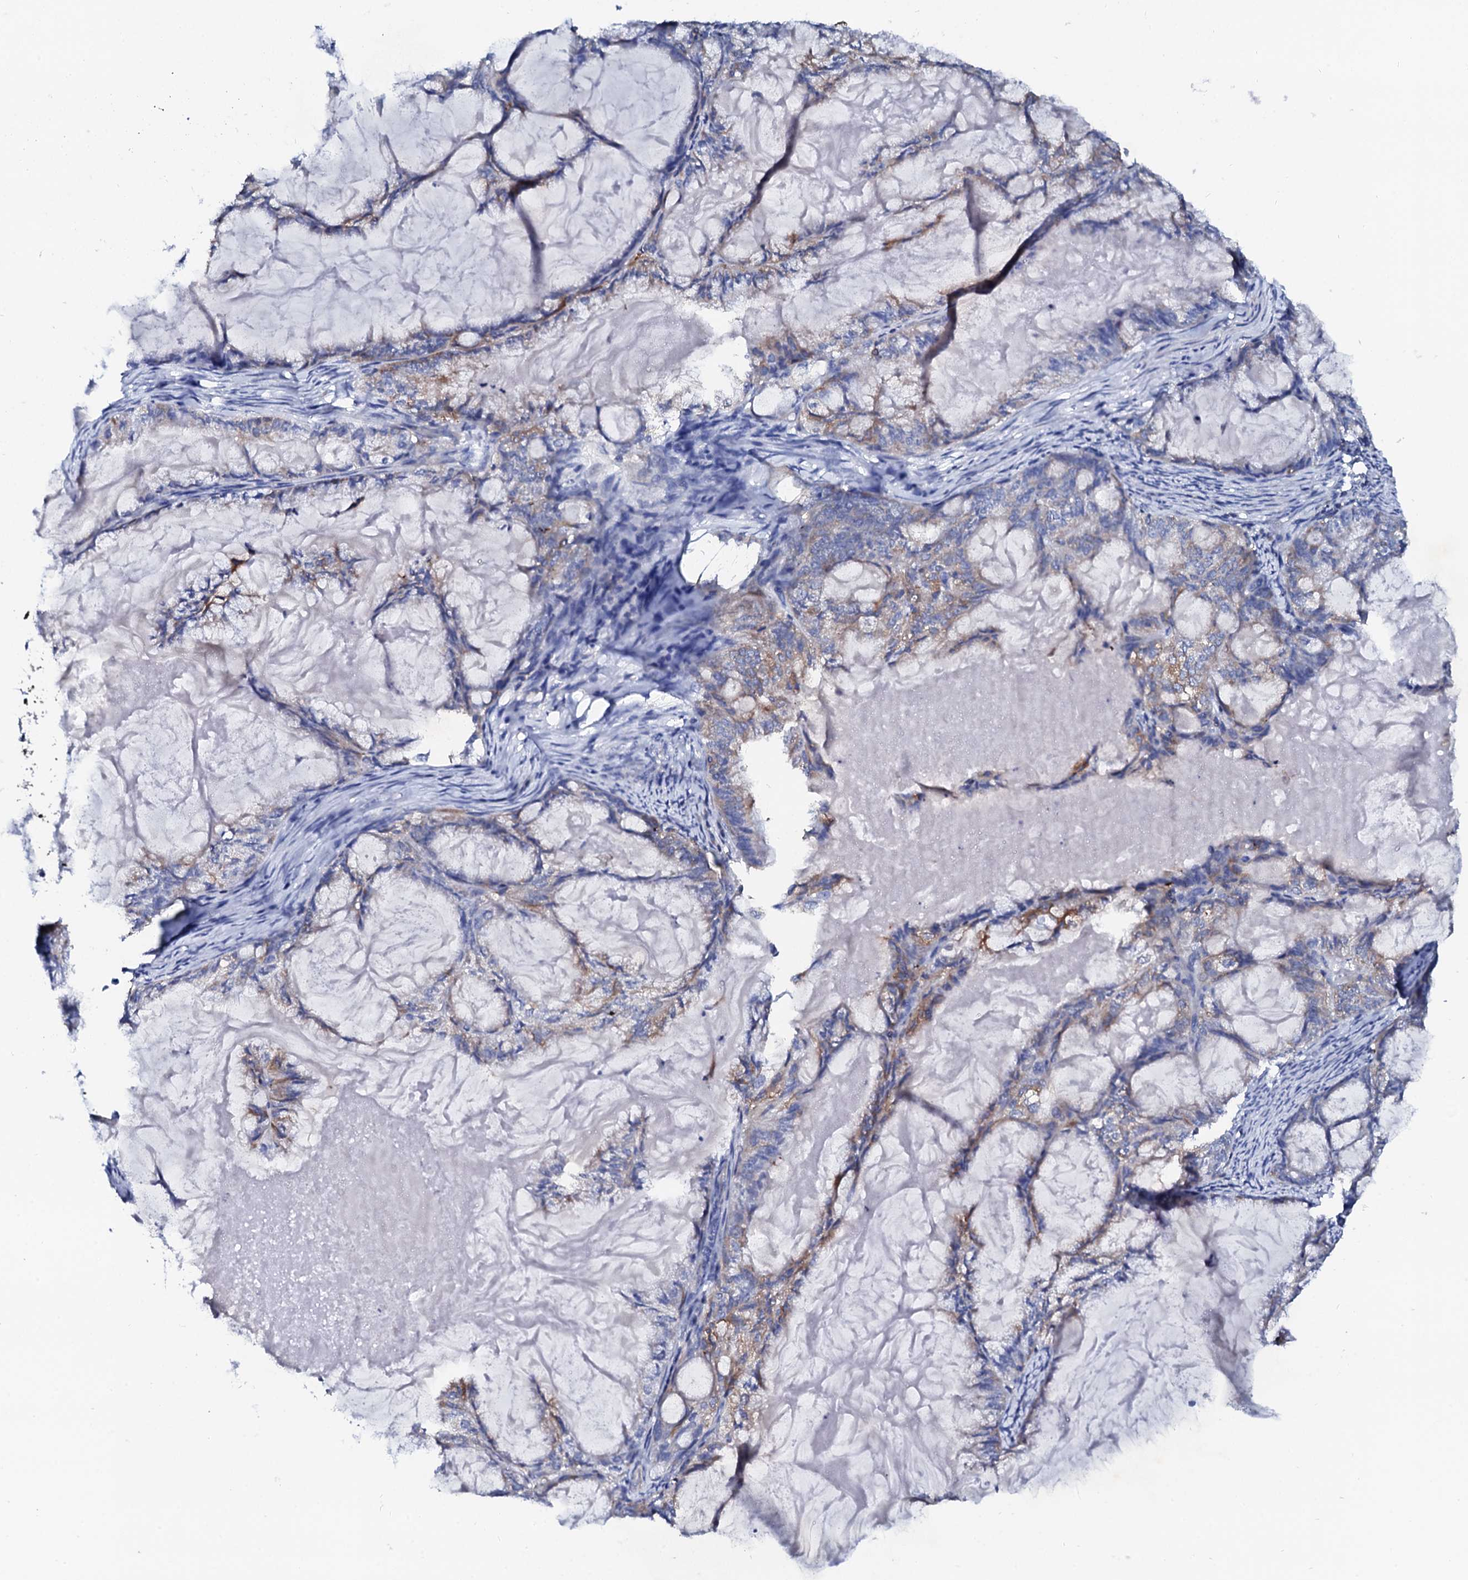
{"staining": {"intensity": "negative", "quantity": "none", "location": "none"}, "tissue": "endometrial cancer", "cell_type": "Tumor cells", "image_type": "cancer", "snomed": [{"axis": "morphology", "description": "Adenocarcinoma, NOS"}, {"axis": "topography", "description": "Endometrium"}], "caption": "This is a histopathology image of IHC staining of endometrial cancer, which shows no expression in tumor cells.", "gene": "GLB1L3", "patient": {"sex": "female", "age": 86}}